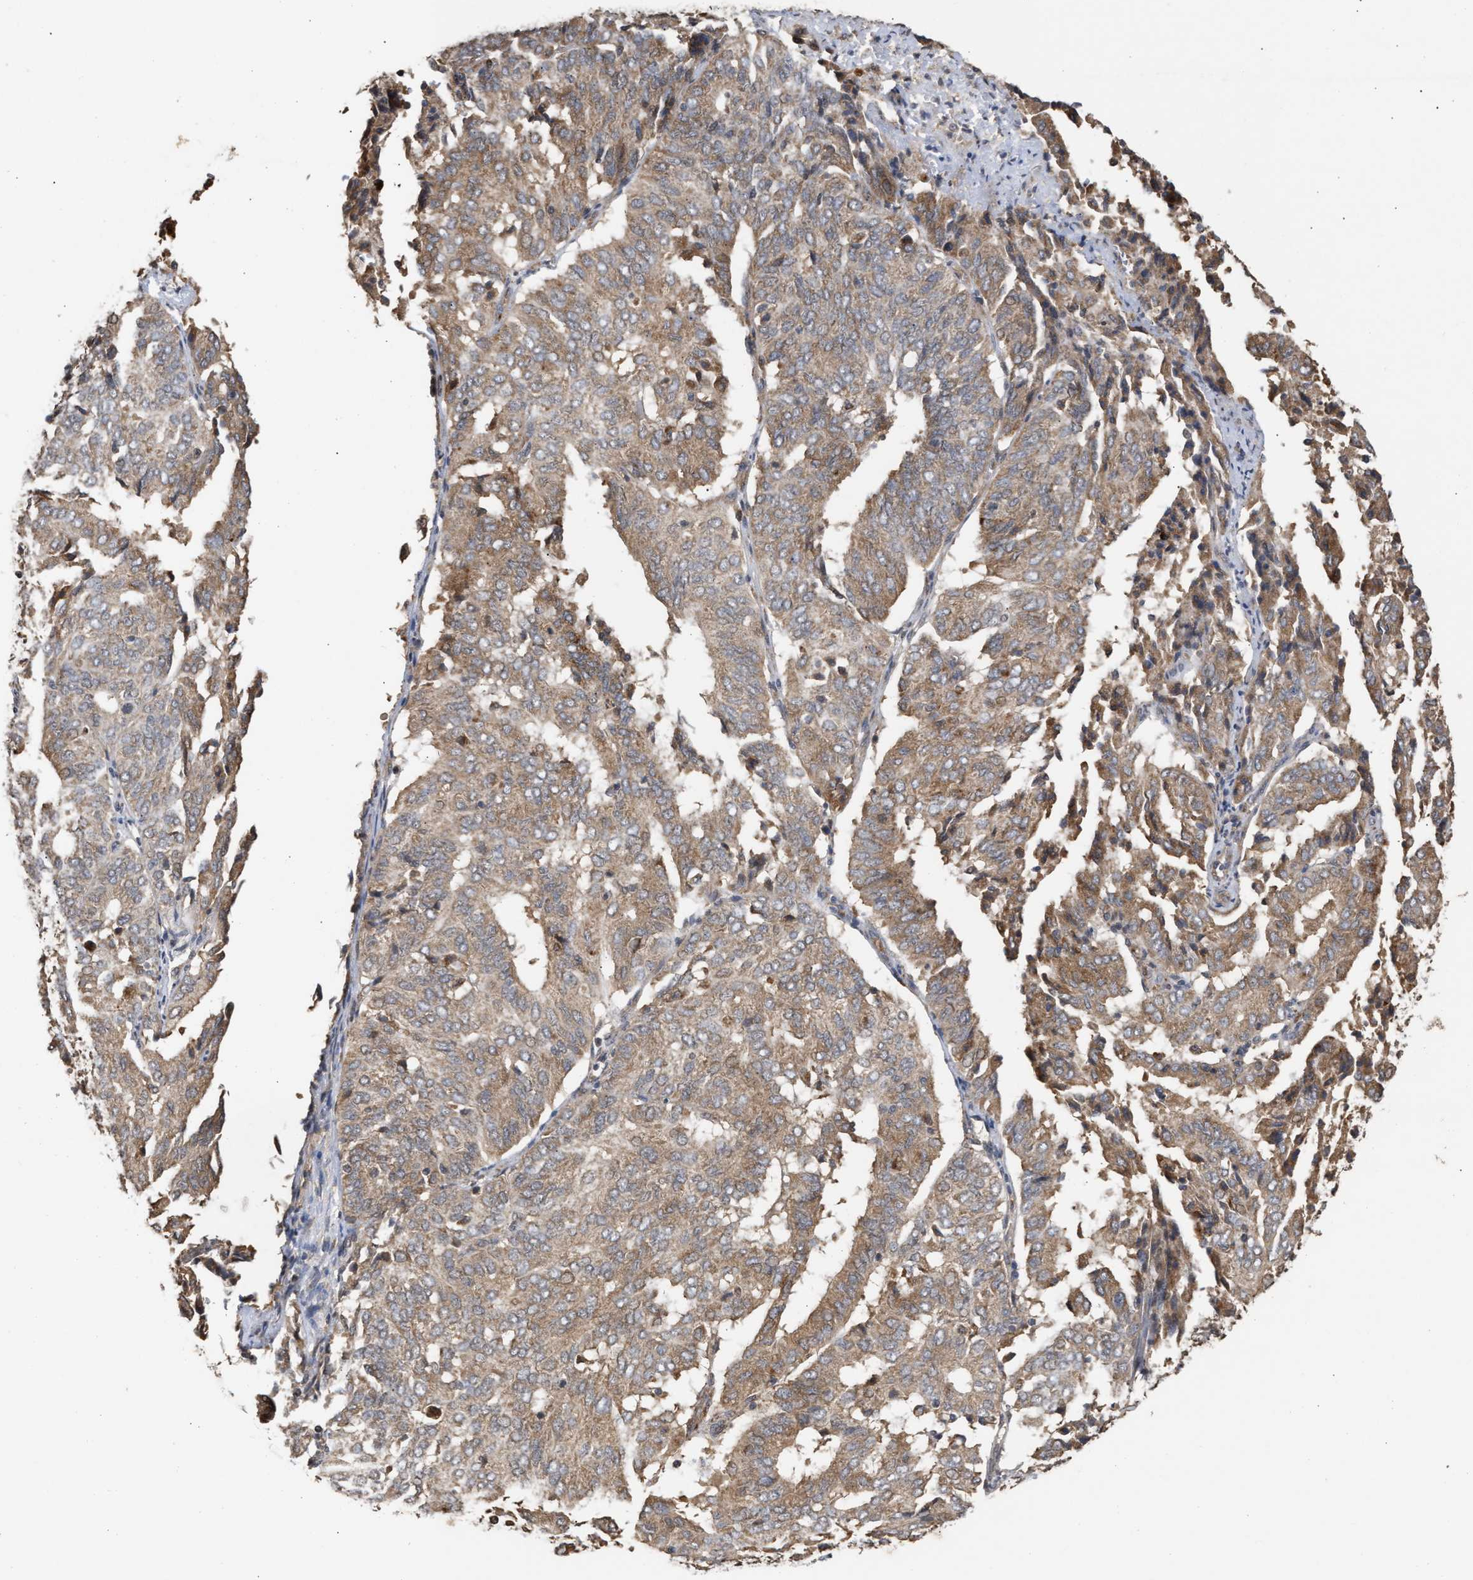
{"staining": {"intensity": "moderate", "quantity": ">75%", "location": "cytoplasmic/membranous"}, "tissue": "endometrial cancer", "cell_type": "Tumor cells", "image_type": "cancer", "snomed": [{"axis": "morphology", "description": "Adenocarcinoma, NOS"}, {"axis": "topography", "description": "Uterus"}], "caption": "Protein expression analysis of endometrial adenocarcinoma displays moderate cytoplasmic/membranous expression in about >75% of tumor cells. (Brightfield microscopy of DAB IHC at high magnification).", "gene": "SAR1A", "patient": {"sex": "female", "age": 60}}